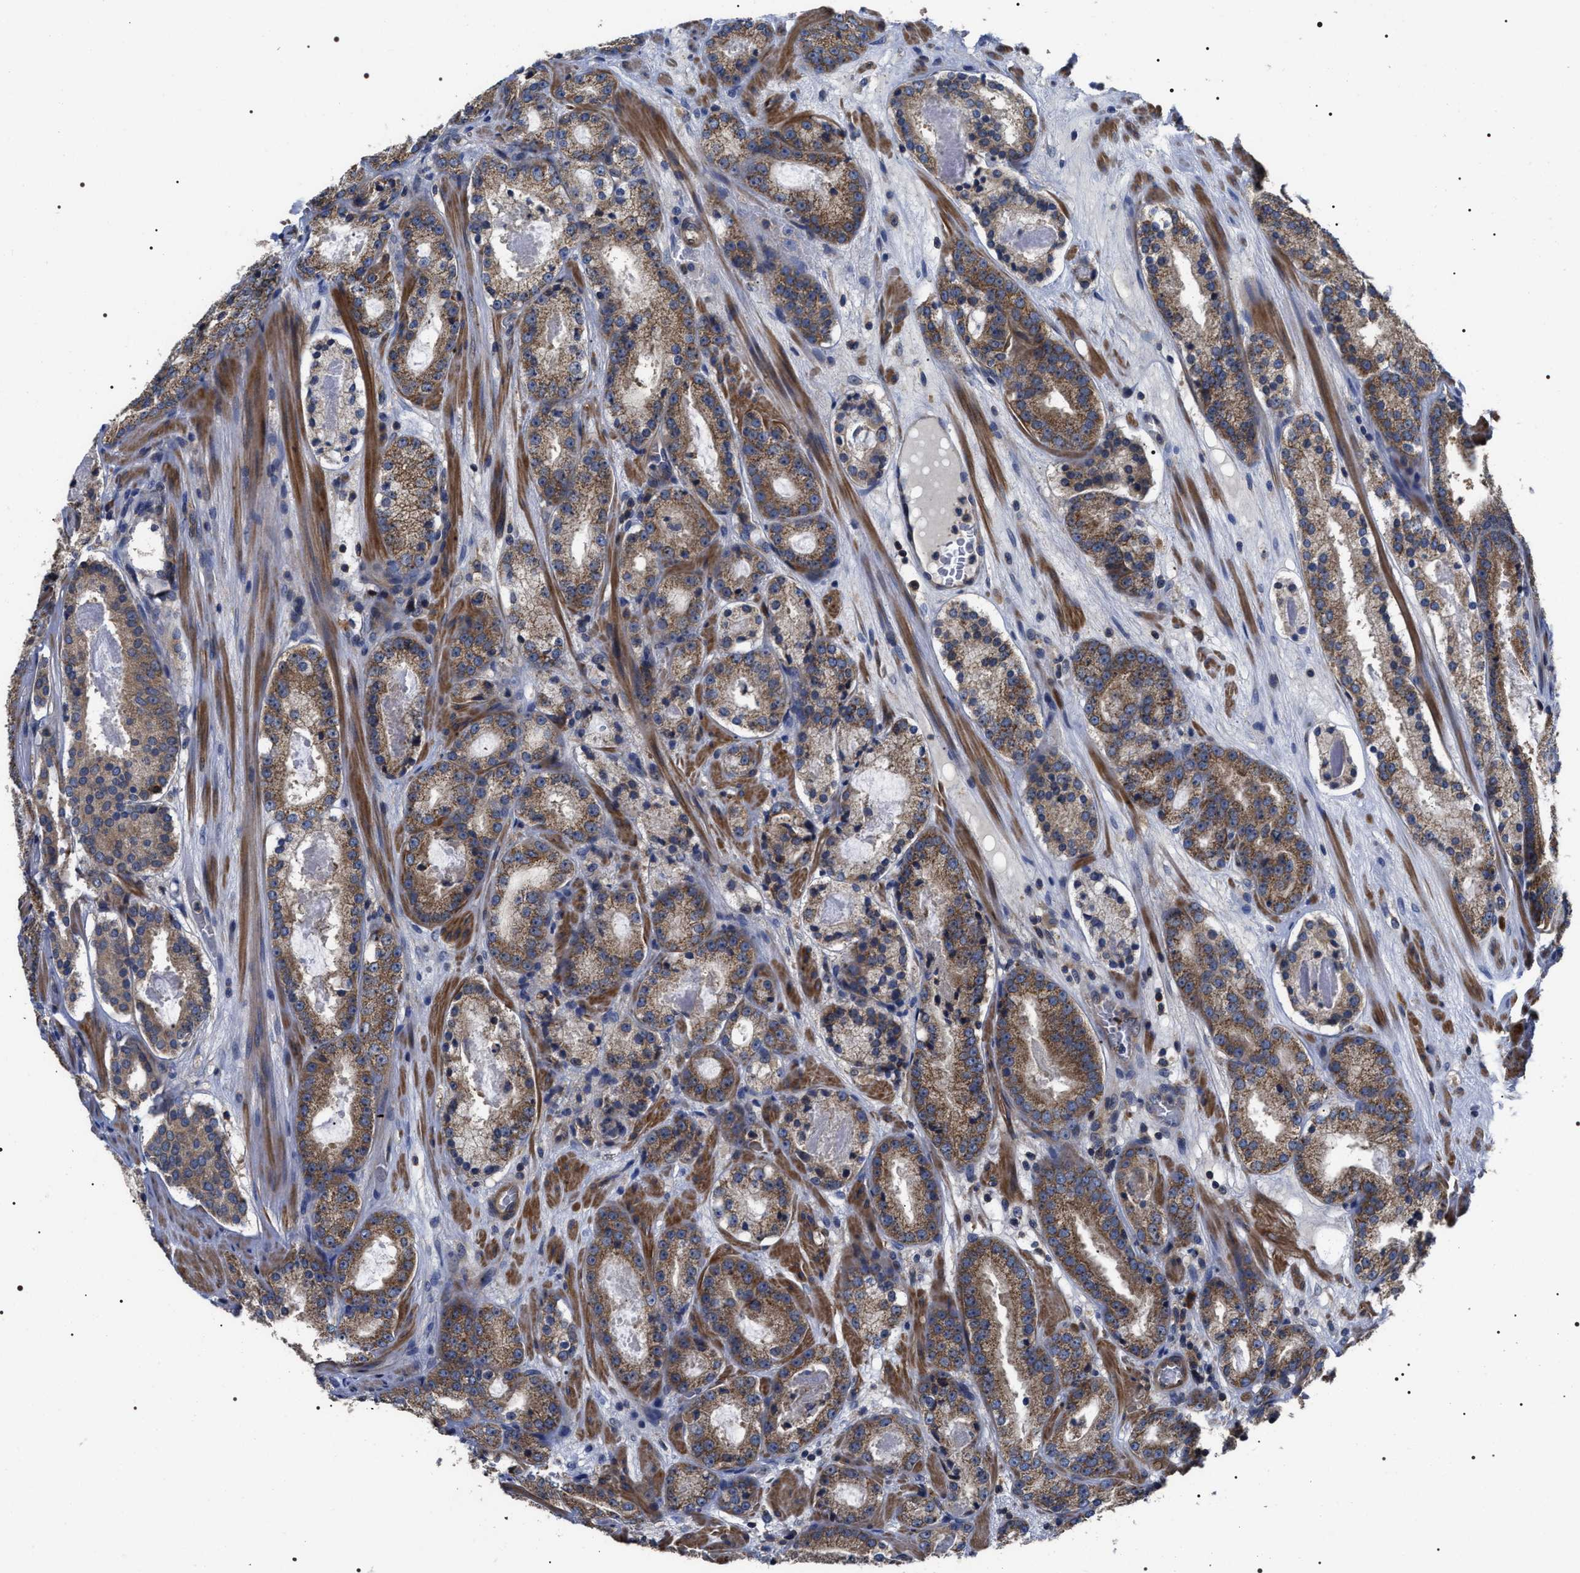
{"staining": {"intensity": "moderate", "quantity": ">75%", "location": "cytoplasmic/membranous"}, "tissue": "prostate cancer", "cell_type": "Tumor cells", "image_type": "cancer", "snomed": [{"axis": "morphology", "description": "Adenocarcinoma, Low grade"}, {"axis": "topography", "description": "Prostate"}], "caption": "The photomicrograph shows immunohistochemical staining of low-grade adenocarcinoma (prostate). There is moderate cytoplasmic/membranous expression is seen in approximately >75% of tumor cells.", "gene": "MIS18A", "patient": {"sex": "male", "age": 69}}